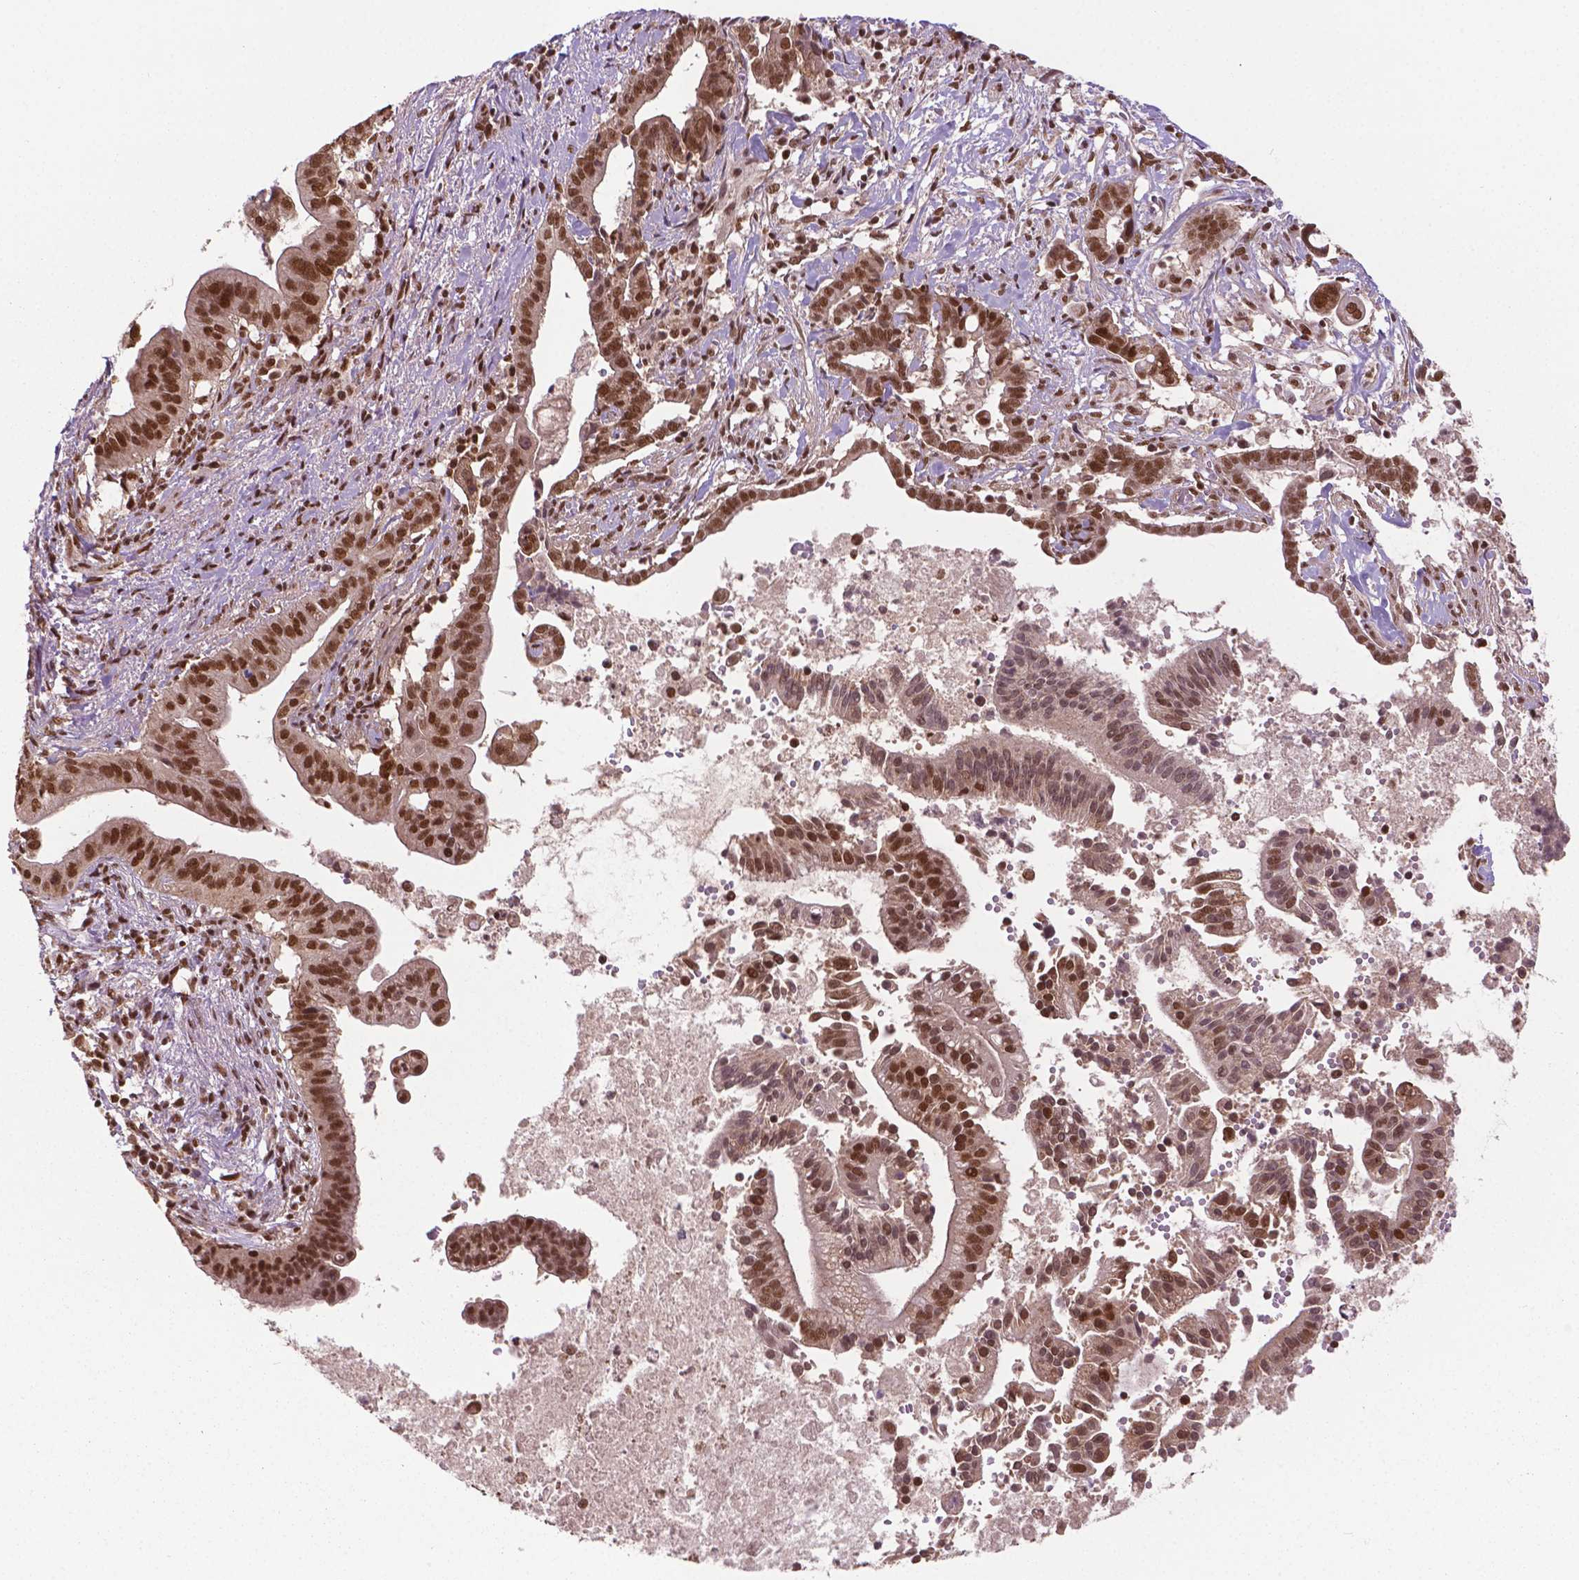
{"staining": {"intensity": "strong", "quantity": ">75%", "location": "nuclear"}, "tissue": "pancreatic cancer", "cell_type": "Tumor cells", "image_type": "cancer", "snomed": [{"axis": "morphology", "description": "Adenocarcinoma, NOS"}, {"axis": "topography", "description": "Pancreas"}], "caption": "Protein staining by immunohistochemistry (IHC) demonstrates strong nuclear staining in about >75% of tumor cells in adenocarcinoma (pancreatic).", "gene": "SIRT6", "patient": {"sex": "male", "age": 61}}